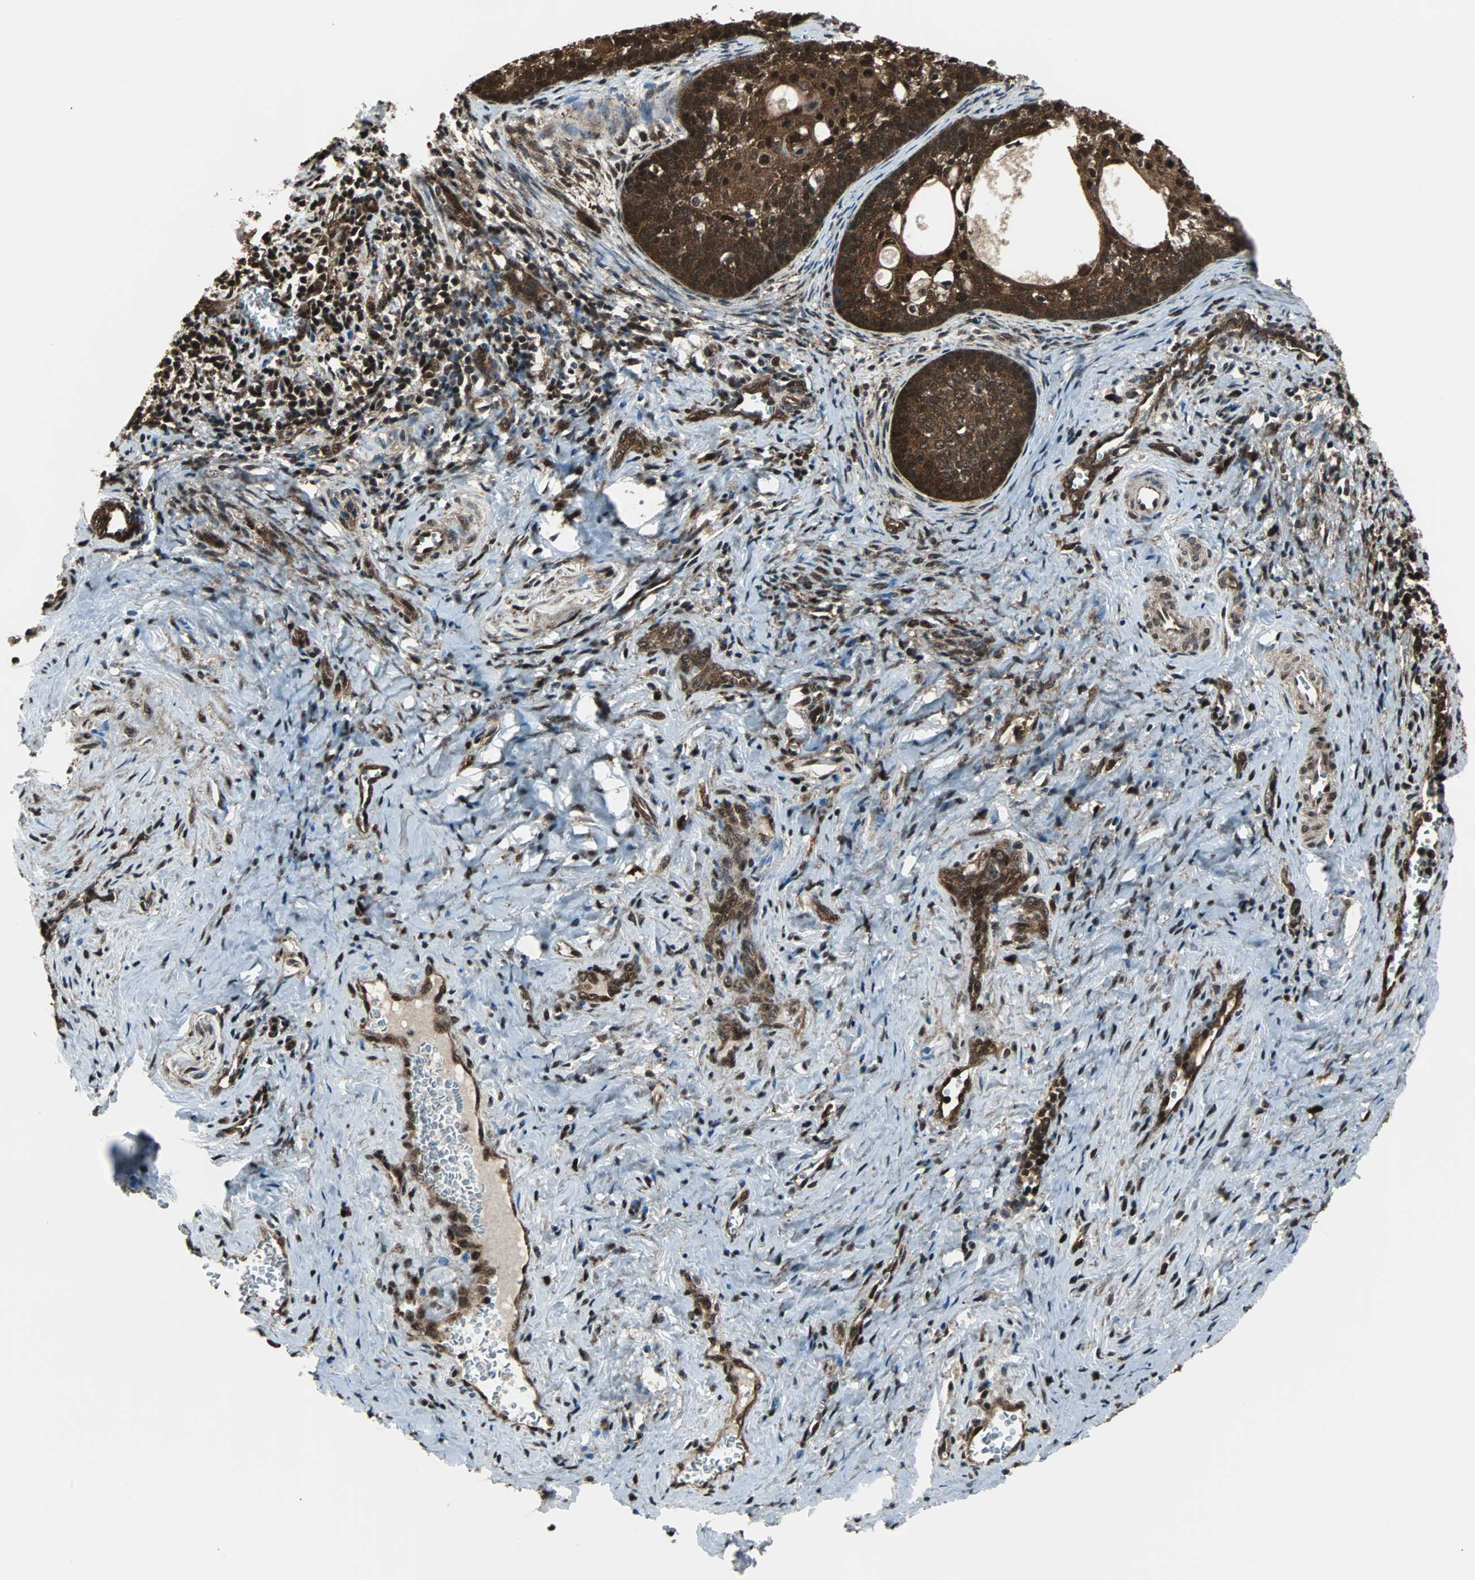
{"staining": {"intensity": "strong", "quantity": ">75%", "location": "cytoplasmic/membranous,nuclear"}, "tissue": "cervical cancer", "cell_type": "Tumor cells", "image_type": "cancer", "snomed": [{"axis": "morphology", "description": "Squamous cell carcinoma, NOS"}, {"axis": "topography", "description": "Cervix"}], "caption": "Cervical cancer was stained to show a protein in brown. There is high levels of strong cytoplasmic/membranous and nuclear staining in about >75% of tumor cells.", "gene": "VCP", "patient": {"sex": "female", "age": 33}}